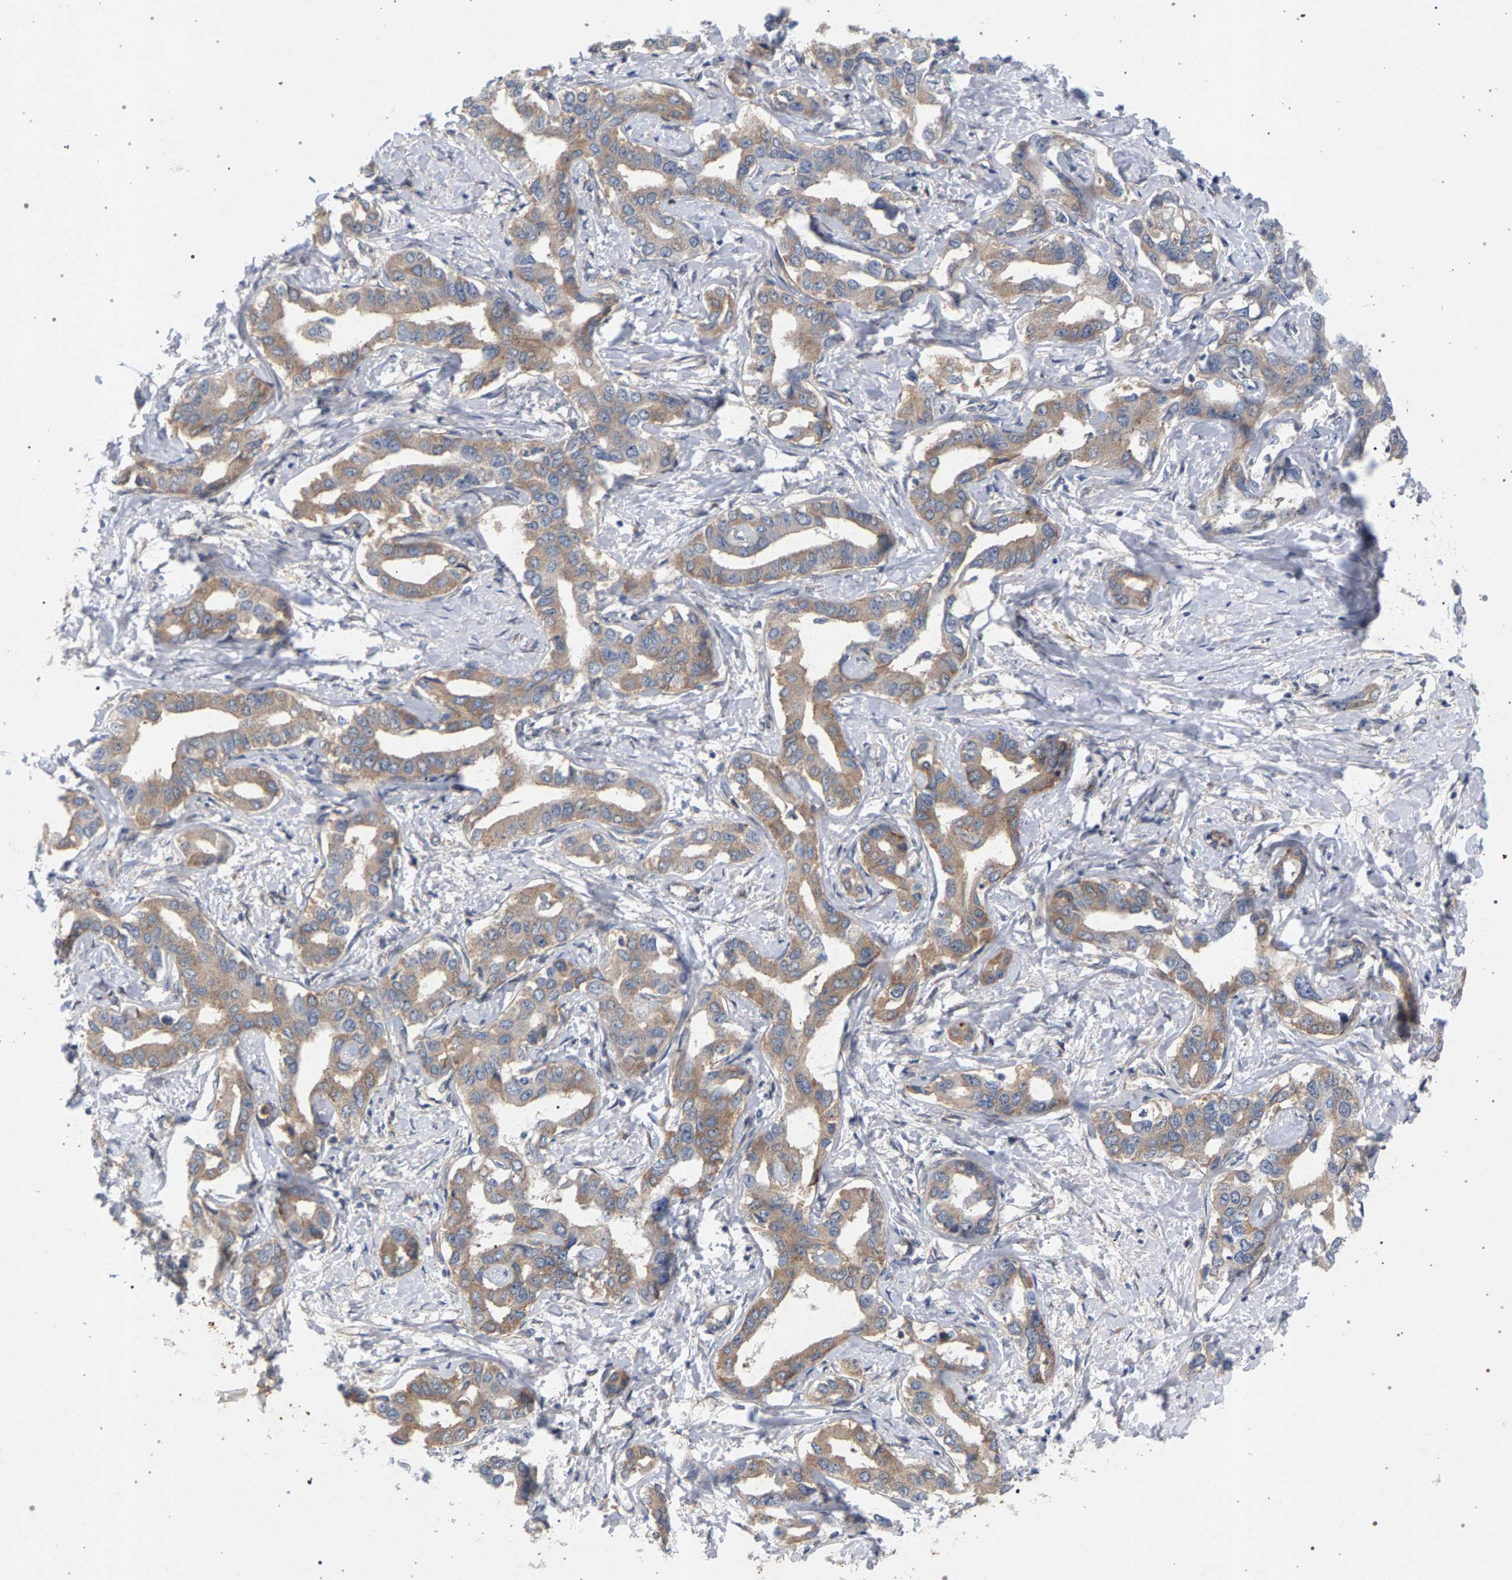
{"staining": {"intensity": "moderate", "quantity": ">75%", "location": "cytoplasmic/membranous"}, "tissue": "liver cancer", "cell_type": "Tumor cells", "image_type": "cancer", "snomed": [{"axis": "morphology", "description": "Cholangiocarcinoma"}, {"axis": "topography", "description": "Liver"}], "caption": "IHC (DAB) staining of liver cancer demonstrates moderate cytoplasmic/membranous protein staining in about >75% of tumor cells.", "gene": "MAMDC2", "patient": {"sex": "male", "age": 59}}